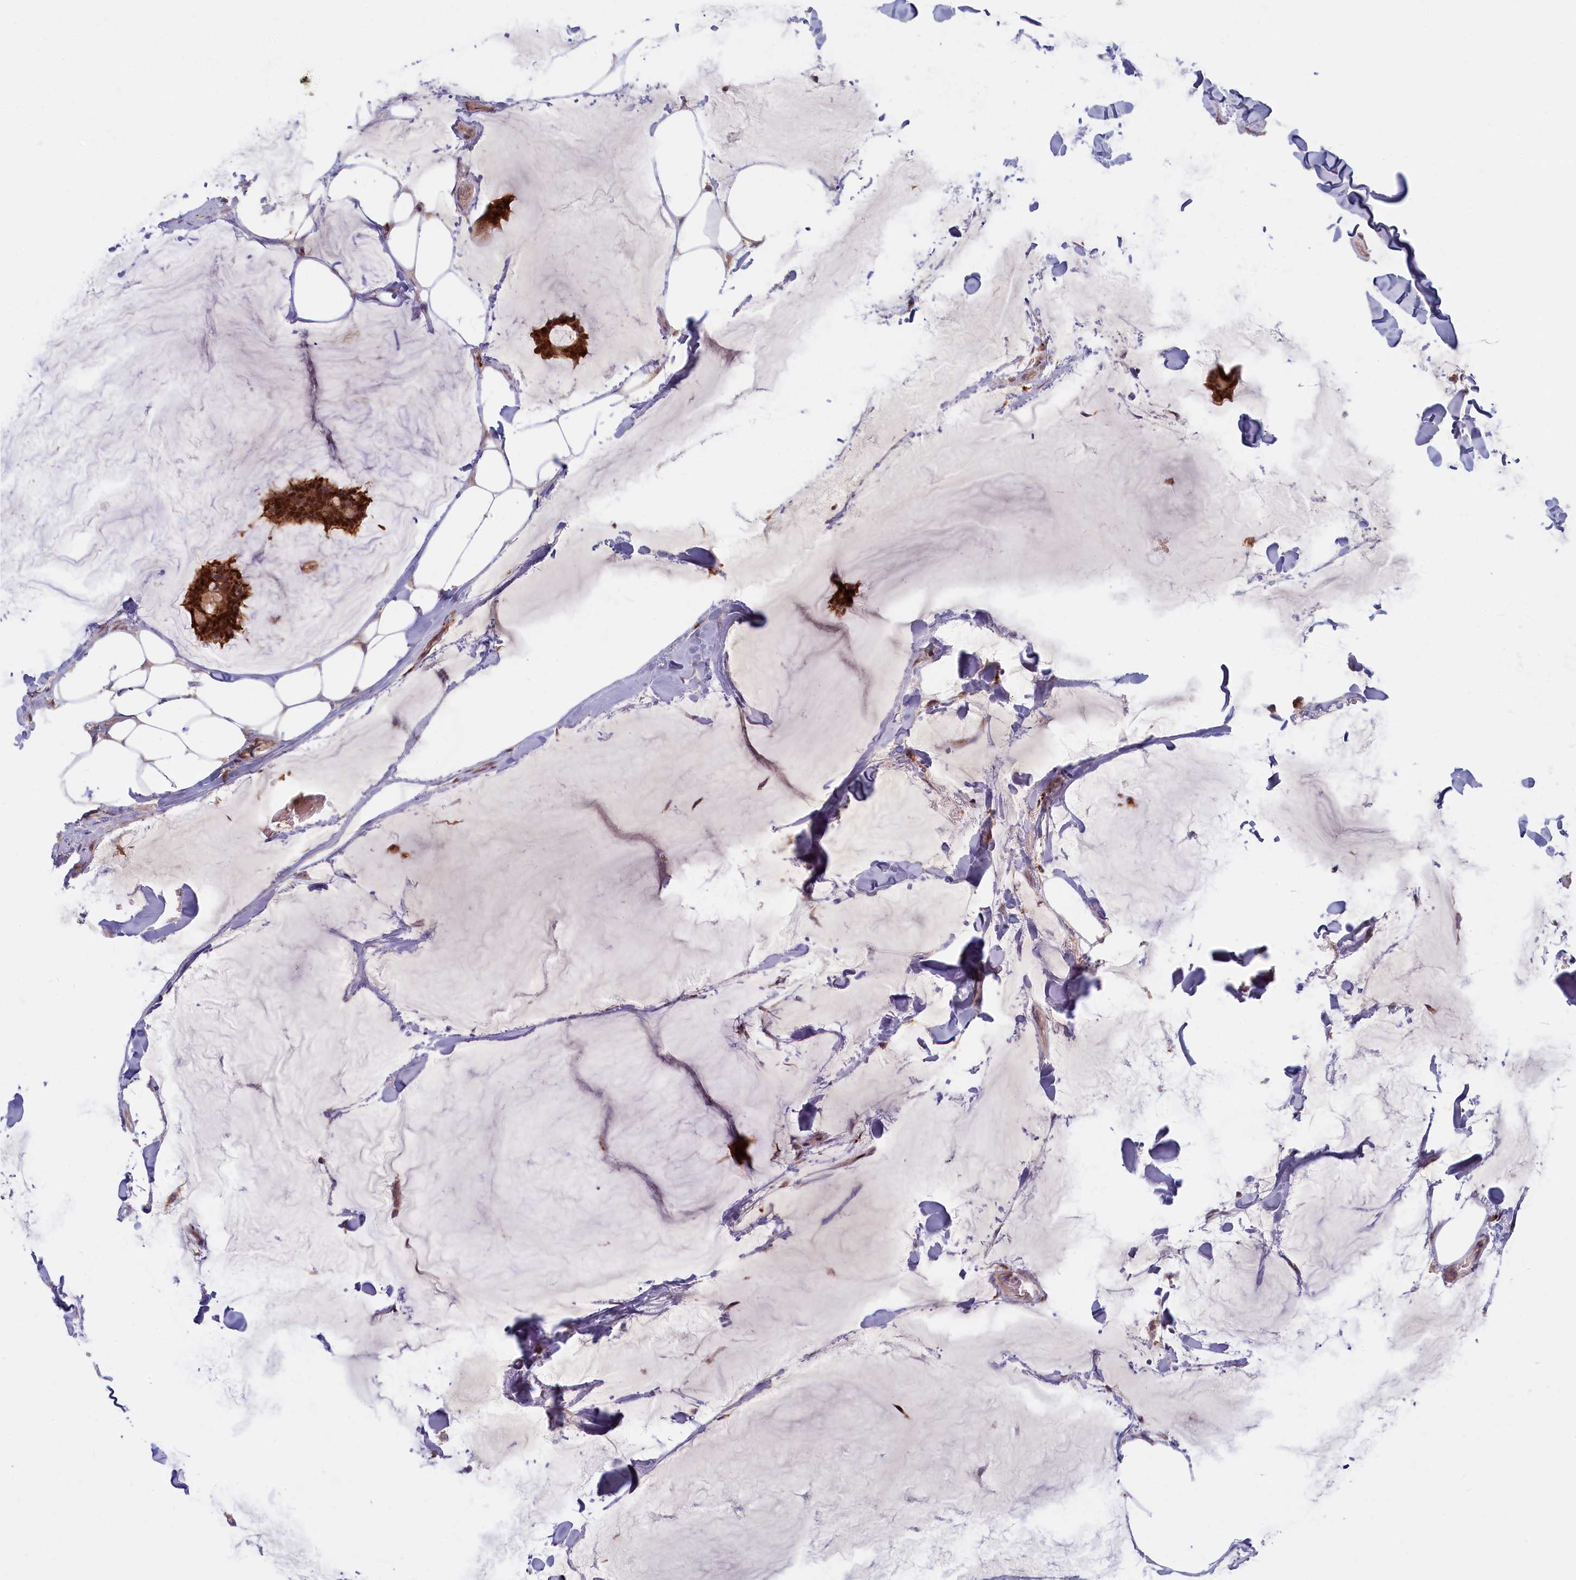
{"staining": {"intensity": "moderate", "quantity": ">75%", "location": "cytoplasmic/membranous"}, "tissue": "breast cancer", "cell_type": "Tumor cells", "image_type": "cancer", "snomed": [{"axis": "morphology", "description": "Duct carcinoma"}, {"axis": "topography", "description": "Breast"}], "caption": "Immunohistochemistry of breast cancer demonstrates medium levels of moderate cytoplasmic/membranous staining in approximately >75% of tumor cells. The staining was performed using DAB to visualize the protein expression in brown, while the nuclei were stained in blue with hematoxylin (Magnification: 20x).", "gene": "FCSK", "patient": {"sex": "female", "age": 93}}